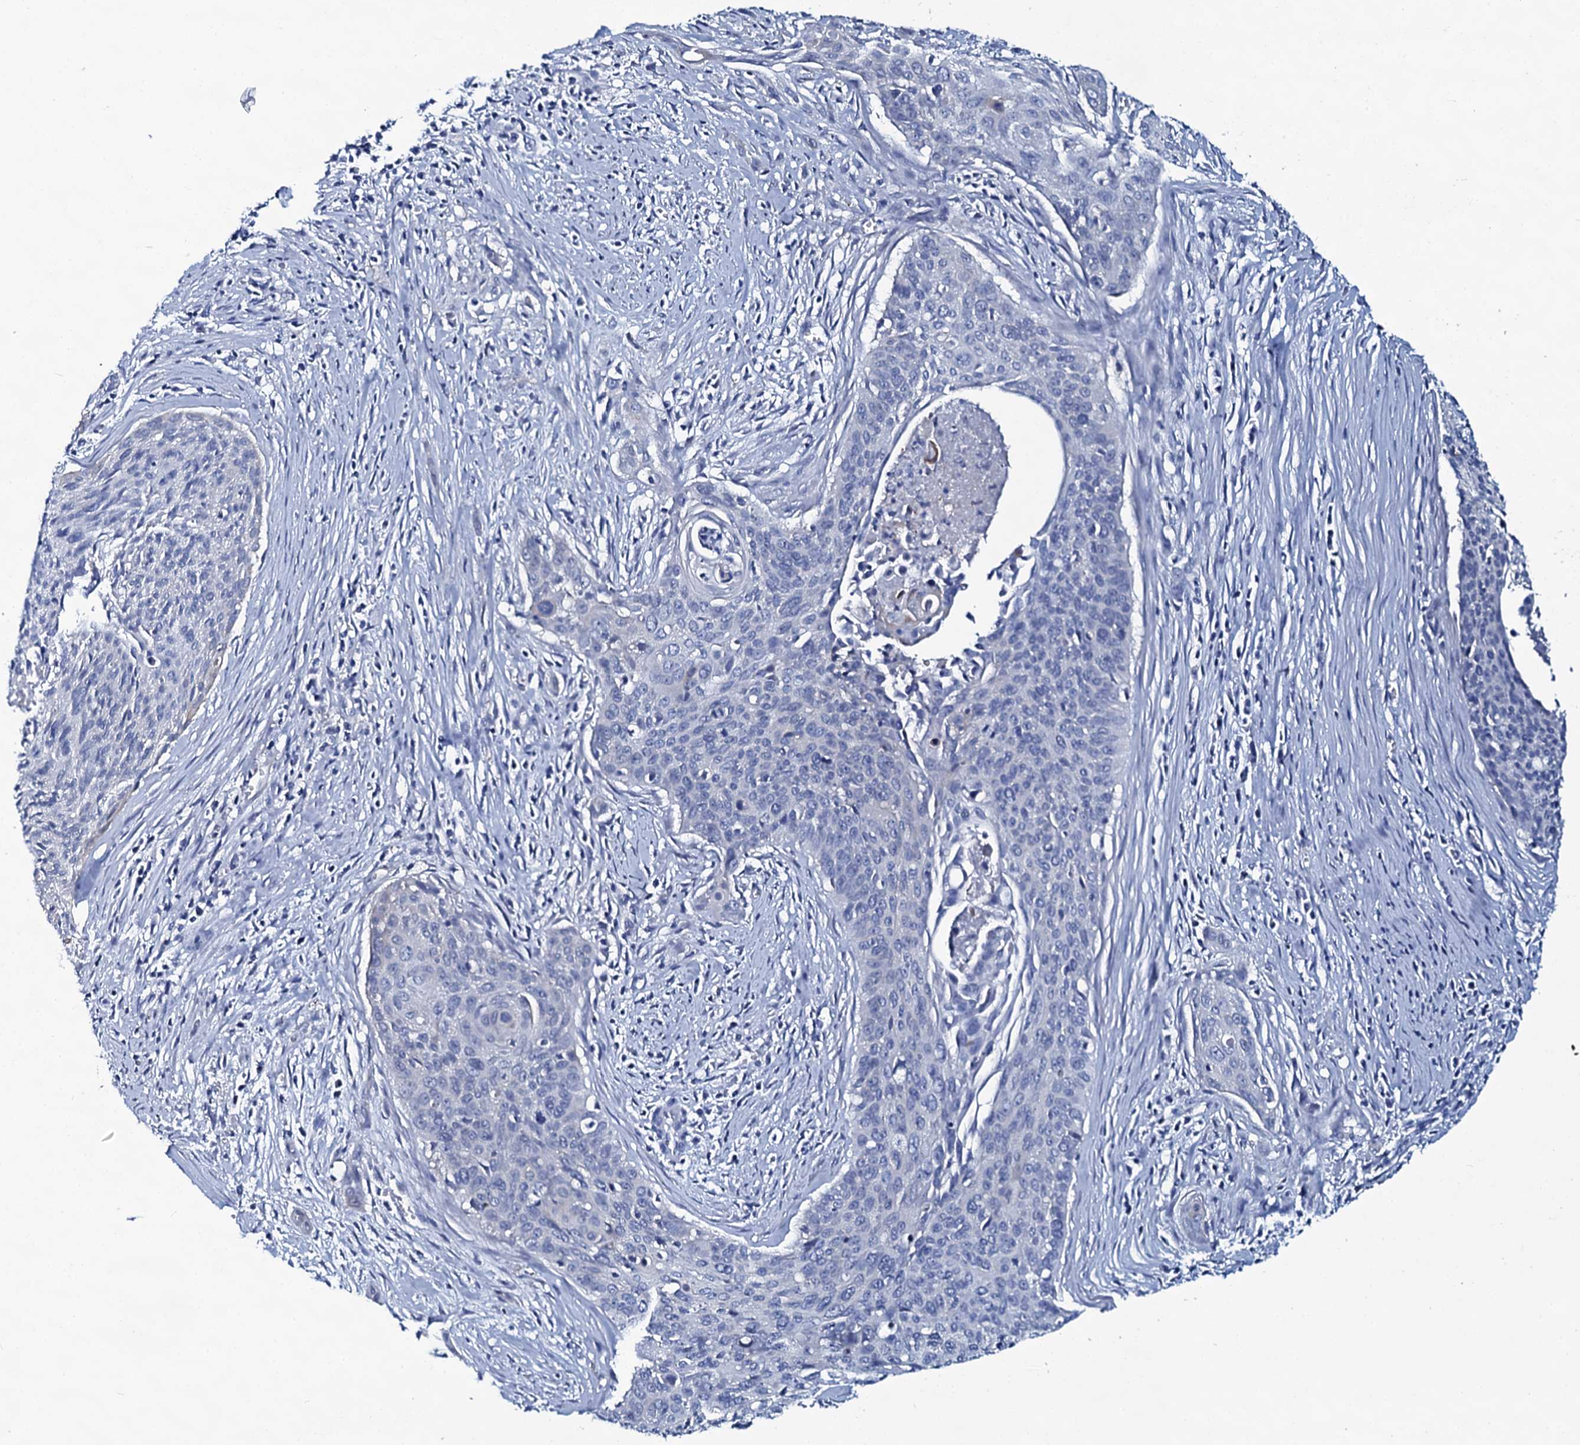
{"staining": {"intensity": "negative", "quantity": "none", "location": "none"}, "tissue": "cervical cancer", "cell_type": "Tumor cells", "image_type": "cancer", "snomed": [{"axis": "morphology", "description": "Squamous cell carcinoma, NOS"}, {"axis": "topography", "description": "Cervix"}], "caption": "Tumor cells show no significant staining in cervical squamous cell carcinoma.", "gene": "SLC4A7", "patient": {"sex": "female", "age": 55}}